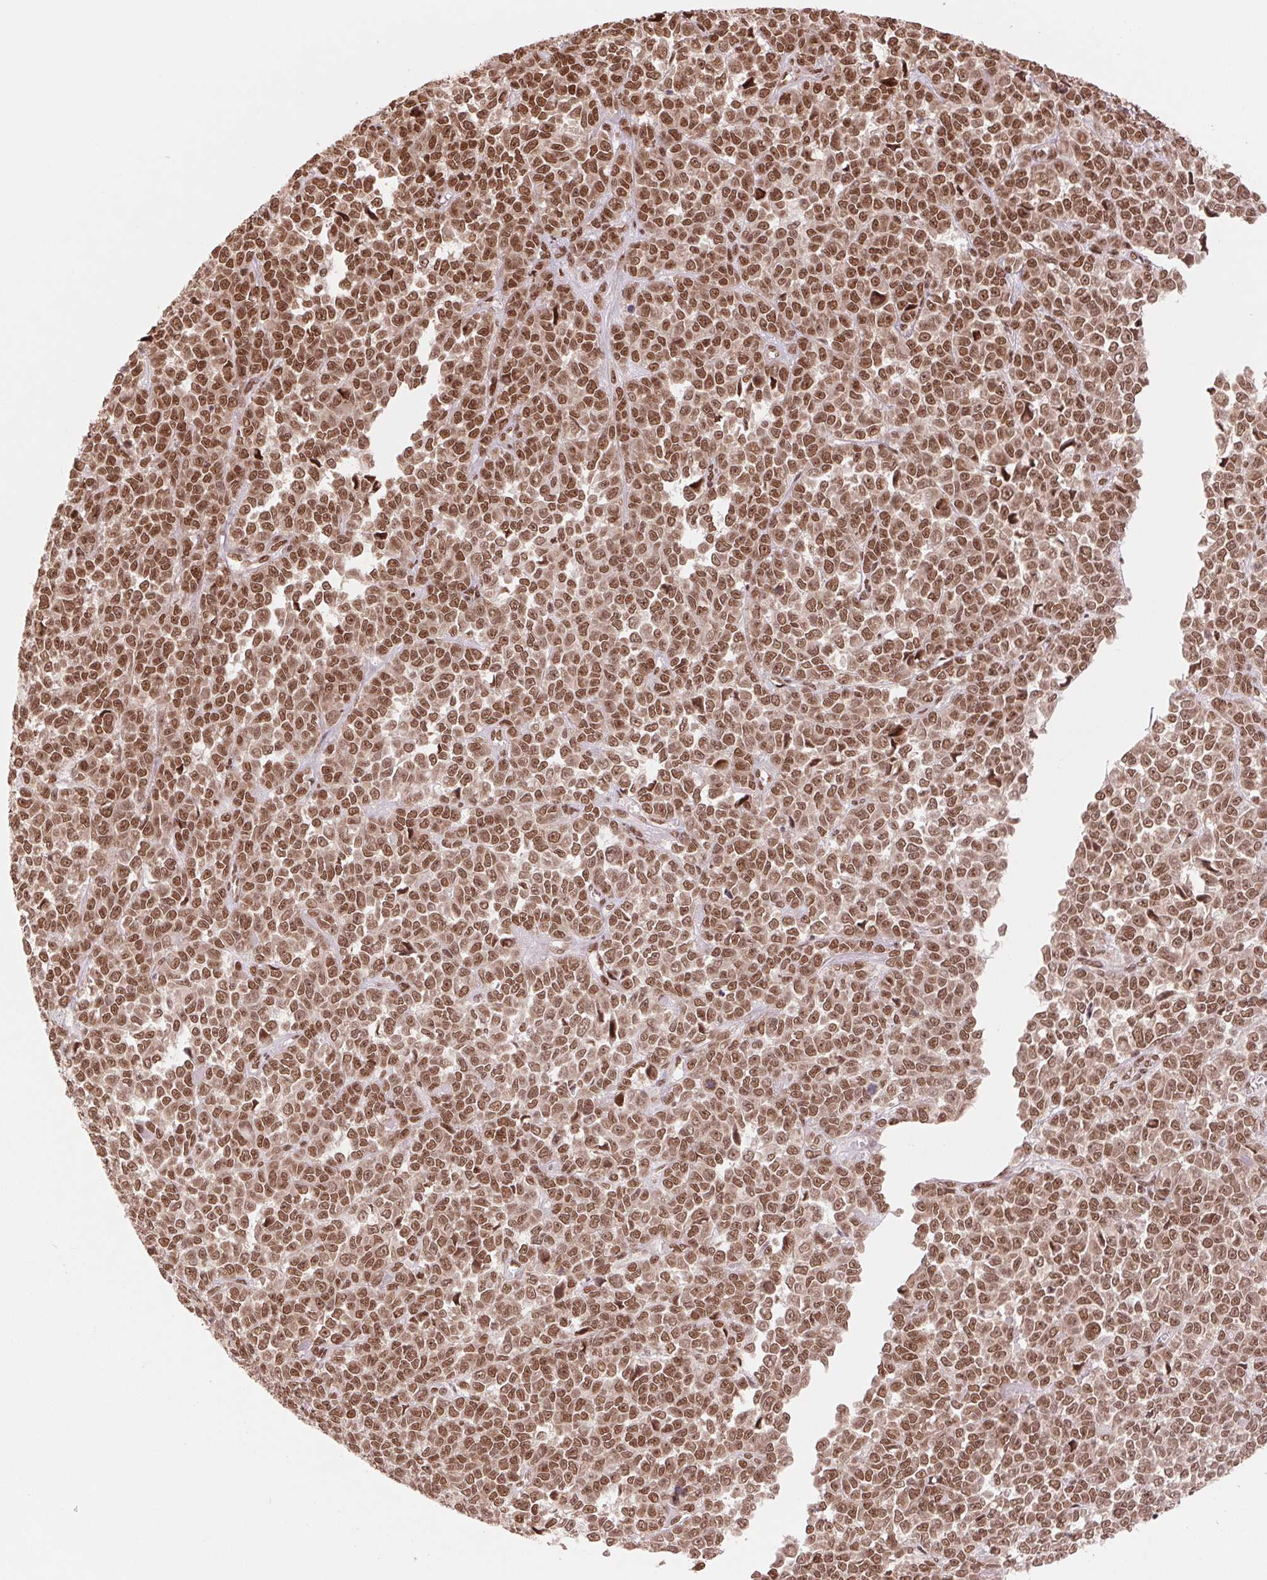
{"staining": {"intensity": "moderate", "quantity": ">75%", "location": "nuclear"}, "tissue": "melanoma", "cell_type": "Tumor cells", "image_type": "cancer", "snomed": [{"axis": "morphology", "description": "Malignant melanoma, NOS"}, {"axis": "topography", "description": "Skin"}], "caption": "Approximately >75% of tumor cells in human malignant melanoma show moderate nuclear protein positivity as visualized by brown immunohistochemical staining.", "gene": "TTLL9", "patient": {"sex": "female", "age": 95}}